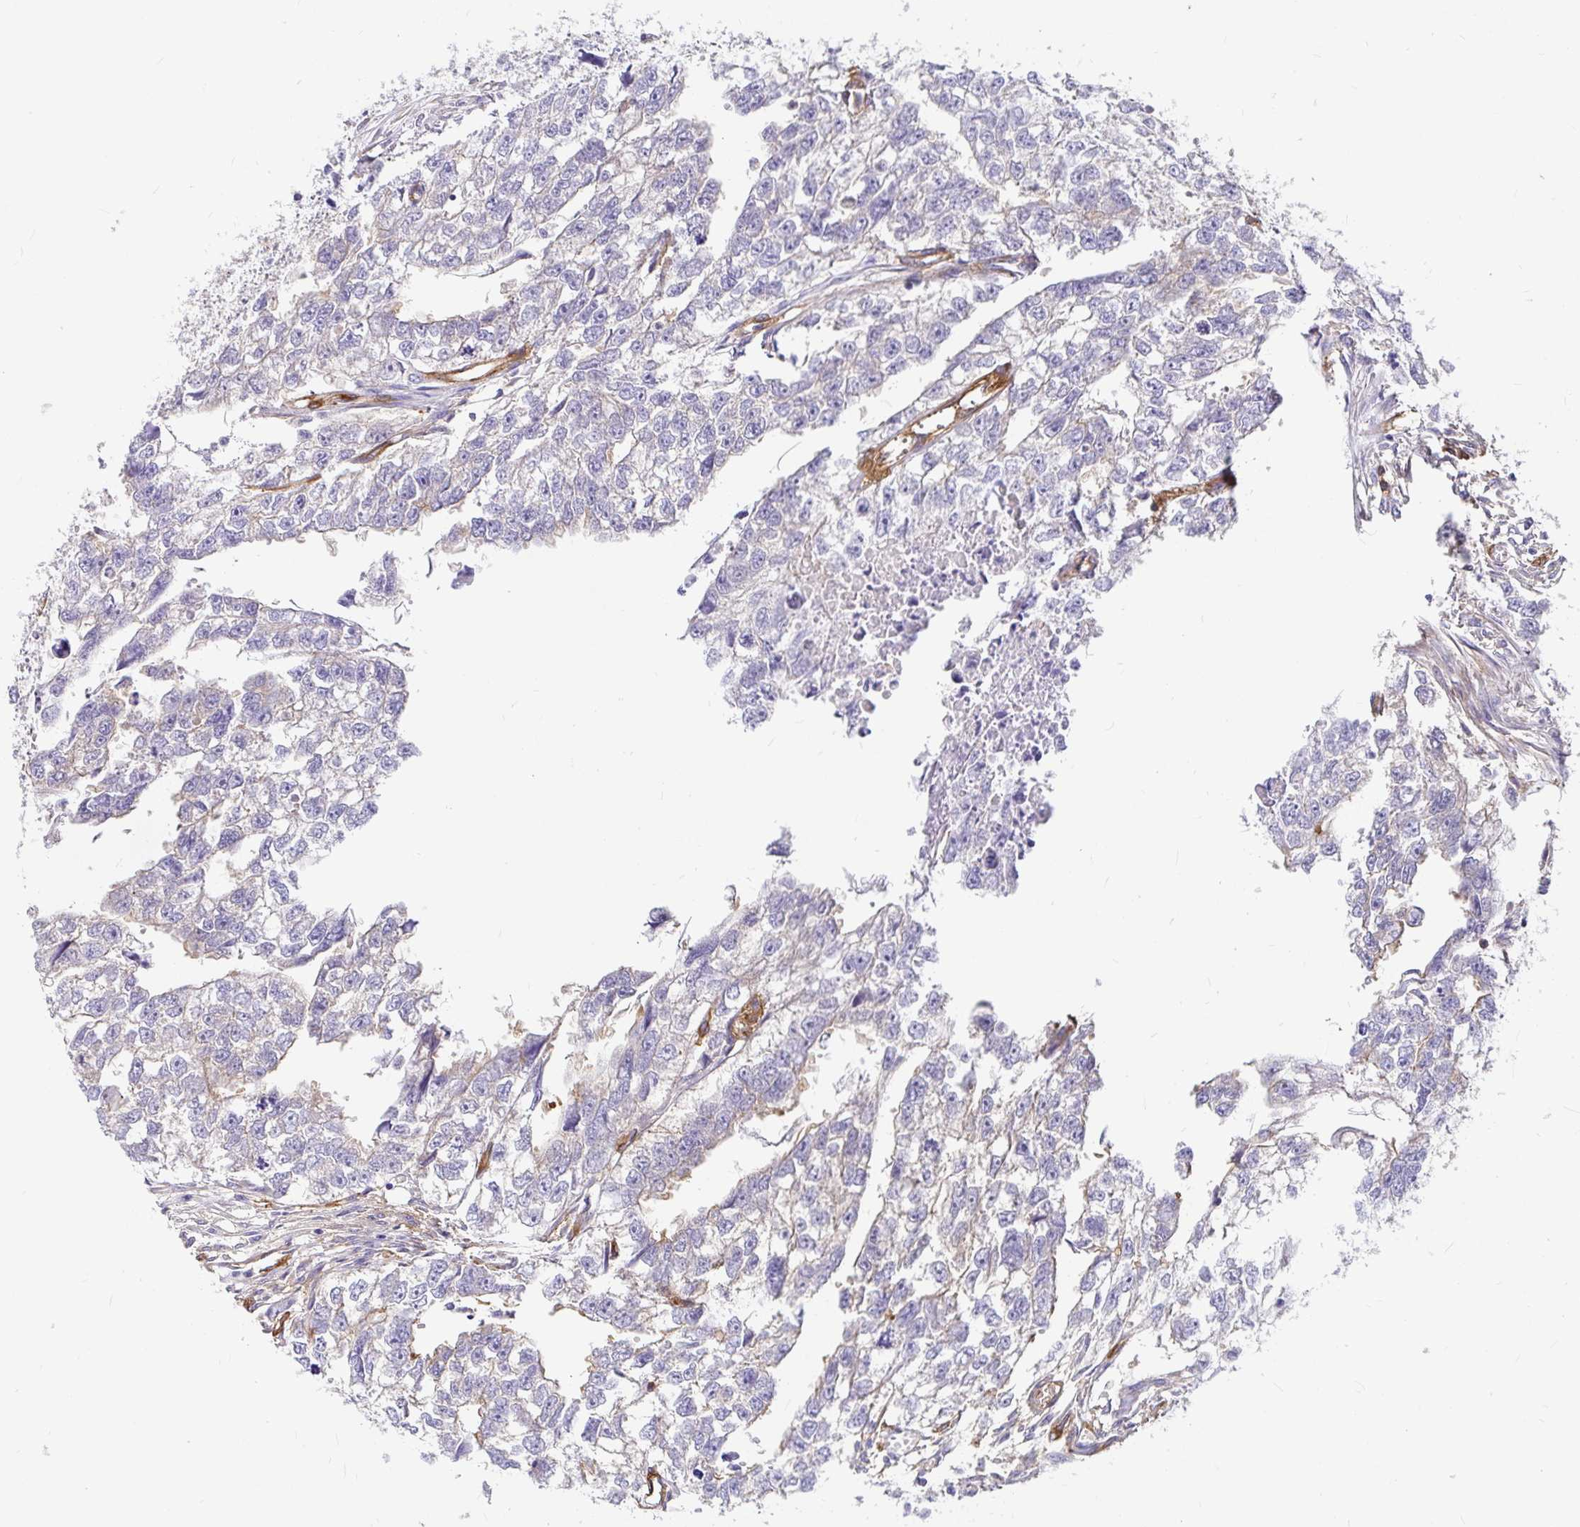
{"staining": {"intensity": "negative", "quantity": "none", "location": "none"}, "tissue": "testis cancer", "cell_type": "Tumor cells", "image_type": "cancer", "snomed": [{"axis": "morphology", "description": "Carcinoma, Embryonal, NOS"}, {"axis": "morphology", "description": "Teratoma, malignant, NOS"}, {"axis": "topography", "description": "Testis"}], "caption": "IHC of human testis cancer (malignant teratoma) demonstrates no positivity in tumor cells.", "gene": "MYO1B", "patient": {"sex": "male", "age": 44}}